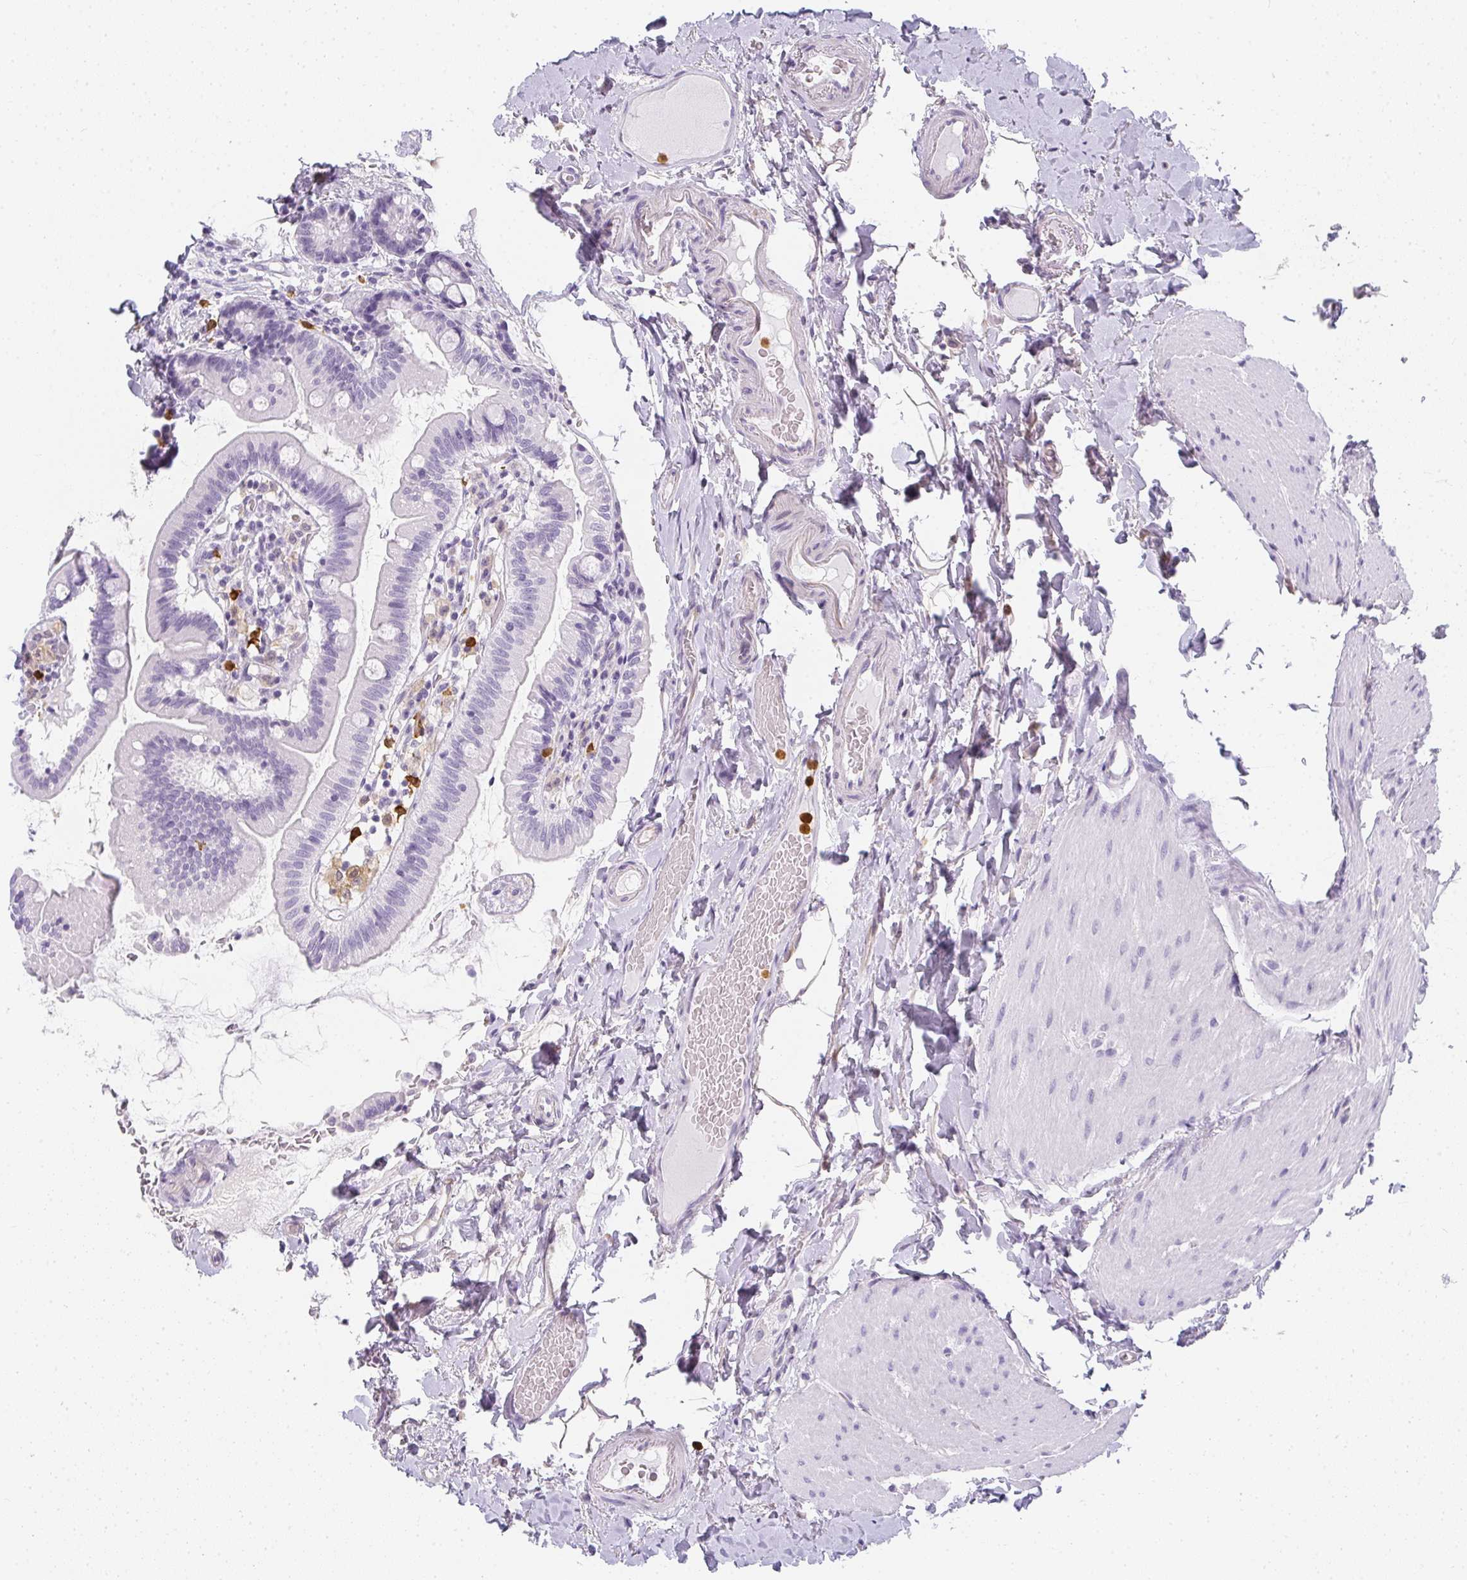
{"staining": {"intensity": "negative", "quantity": "none", "location": "none"}, "tissue": "small intestine", "cell_type": "Glandular cells", "image_type": "normal", "snomed": [{"axis": "morphology", "description": "Normal tissue, NOS"}, {"axis": "topography", "description": "Small intestine"}], "caption": "This is an IHC histopathology image of unremarkable small intestine. There is no staining in glandular cells.", "gene": "HK3", "patient": {"sex": "female", "age": 64}}